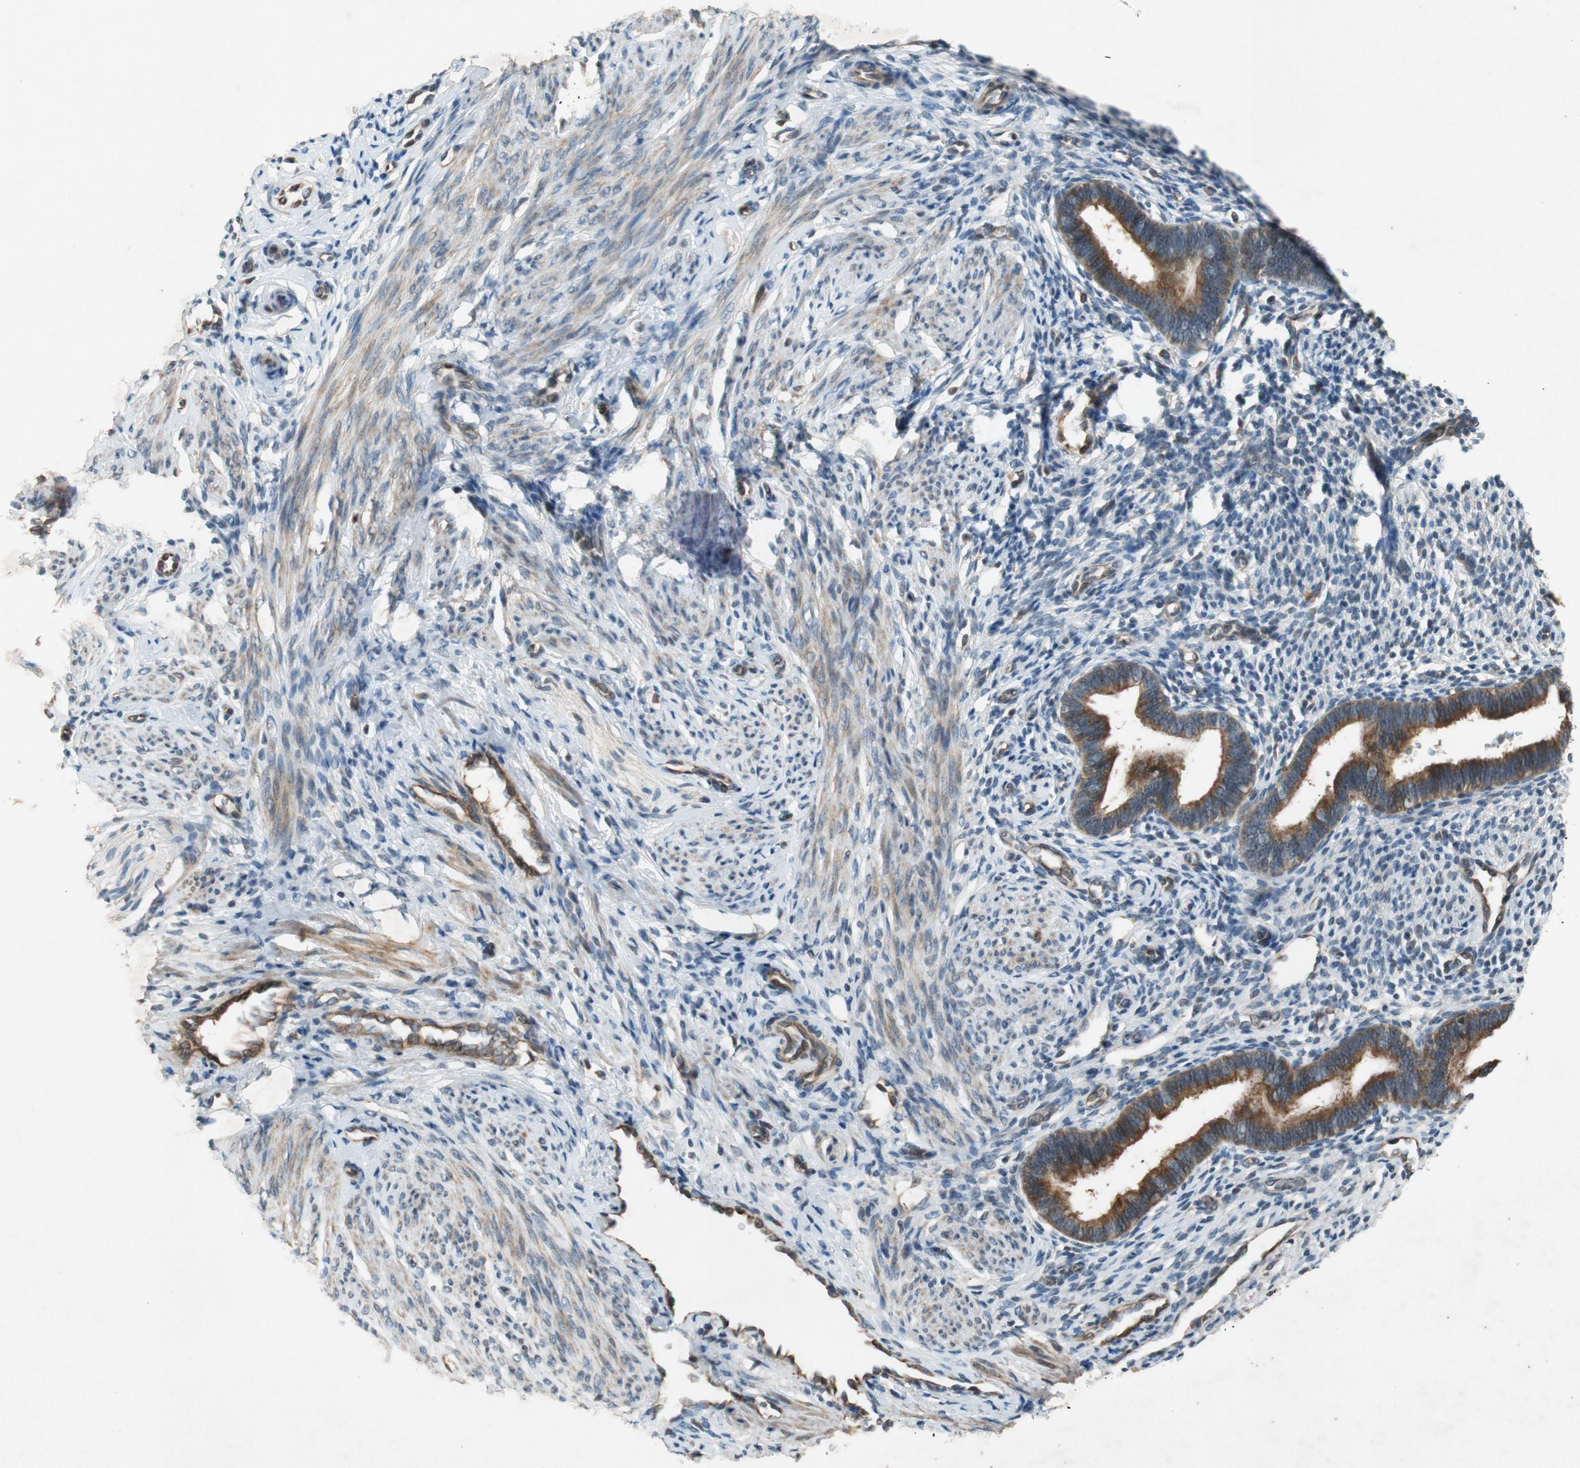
{"staining": {"intensity": "negative", "quantity": "none", "location": "none"}, "tissue": "endometrium", "cell_type": "Cells in endometrial stroma", "image_type": "normal", "snomed": [{"axis": "morphology", "description": "Normal tissue, NOS"}, {"axis": "topography", "description": "Endometrium"}], "caption": "Immunohistochemical staining of unremarkable human endometrium demonstrates no significant expression in cells in endometrial stroma.", "gene": "ATP2C1", "patient": {"sex": "female", "age": 27}}